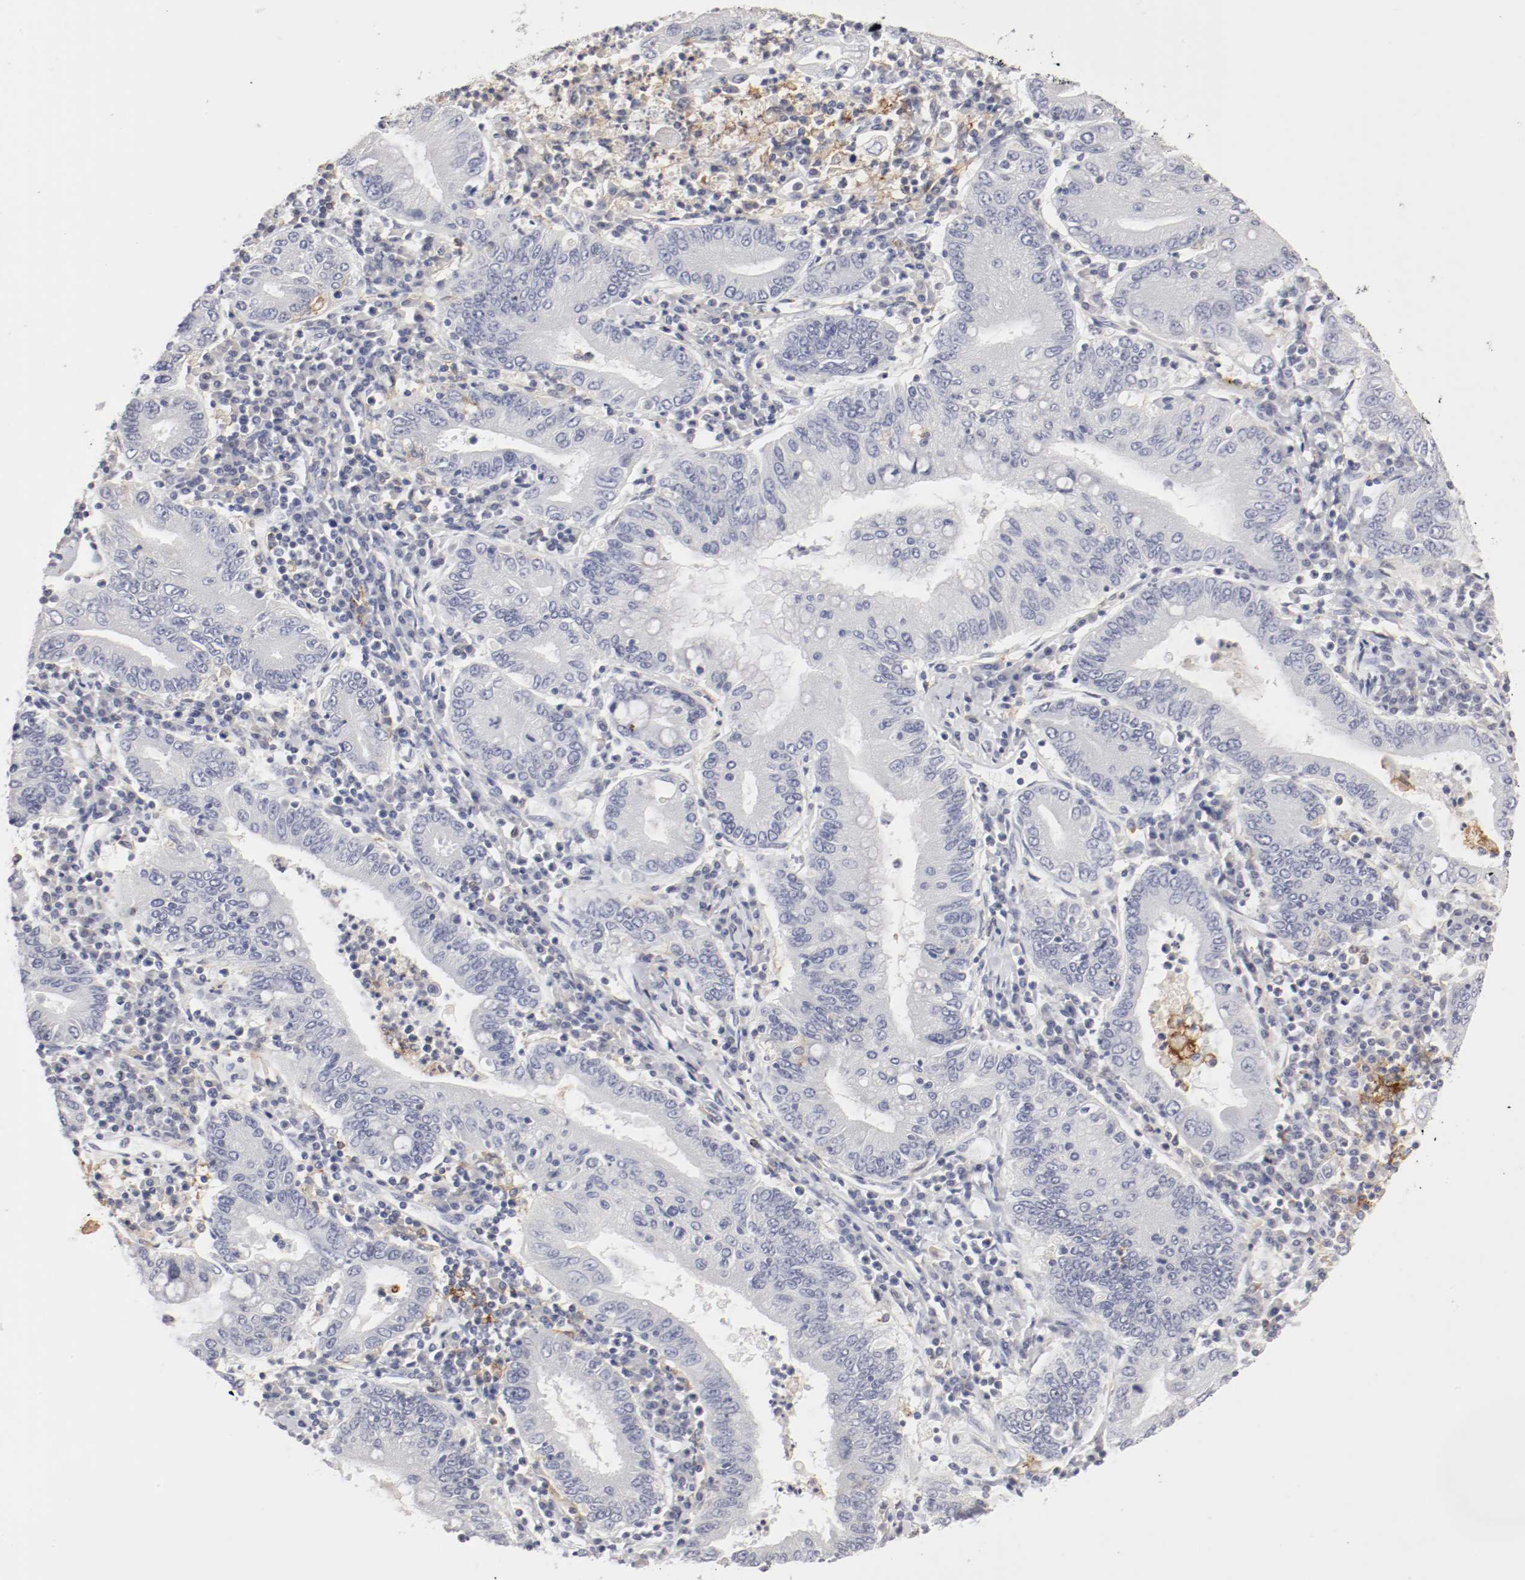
{"staining": {"intensity": "negative", "quantity": "none", "location": "none"}, "tissue": "stomach cancer", "cell_type": "Tumor cells", "image_type": "cancer", "snomed": [{"axis": "morphology", "description": "Normal tissue, NOS"}, {"axis": "morphology", "description": "Adenocarcinoma, NOS"}, {"axis": "topography", "description": "Esophagus"}, {"axis": "topography", "description": "Stomach, upper"}, {"axis": "topography", "description": "Peripheral nerve tissue"}], "caption": "This is an IHC image of stomach cancer. There is no expression in tumor cells.", "gene": "ITGAX", "patient": {"sex": "male", "age": 62}}